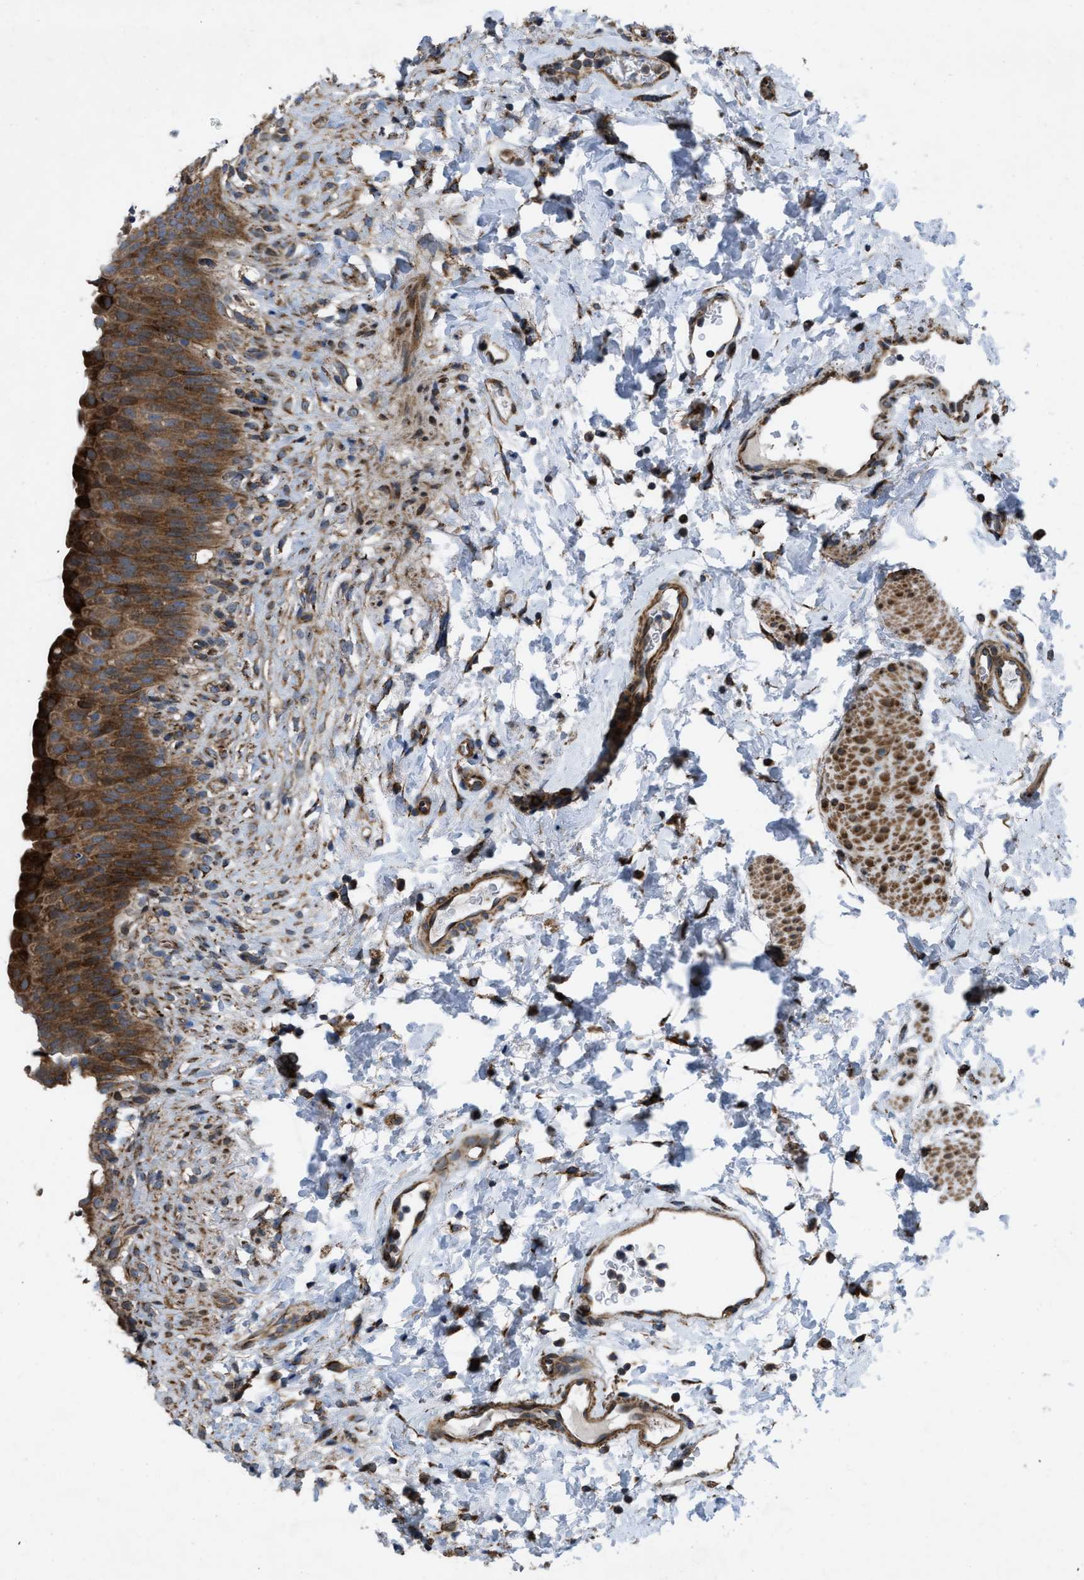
{"staining": {"intensity": "strong", "quantity": ">75%", "location": "cytoplasmic/membranous"}, "tissue": "urinary bladder", "cell_type": "Urothelial cells", "image_type": "normal", "snomed": [{"axis": "morphology", "description": "Normal tissue, NOS"}, {"axis": "topography", "description": "Urinary bladder"}], "caption": "Strong cytoplasmic/membranous staining for a protein is appreciated in approximately >75% of urothelial cells of unremarkable urinary bladder using immunohistochemistry (IHC).", "gene": "PER3", "patient": {"sex": "female", "age": 79}}